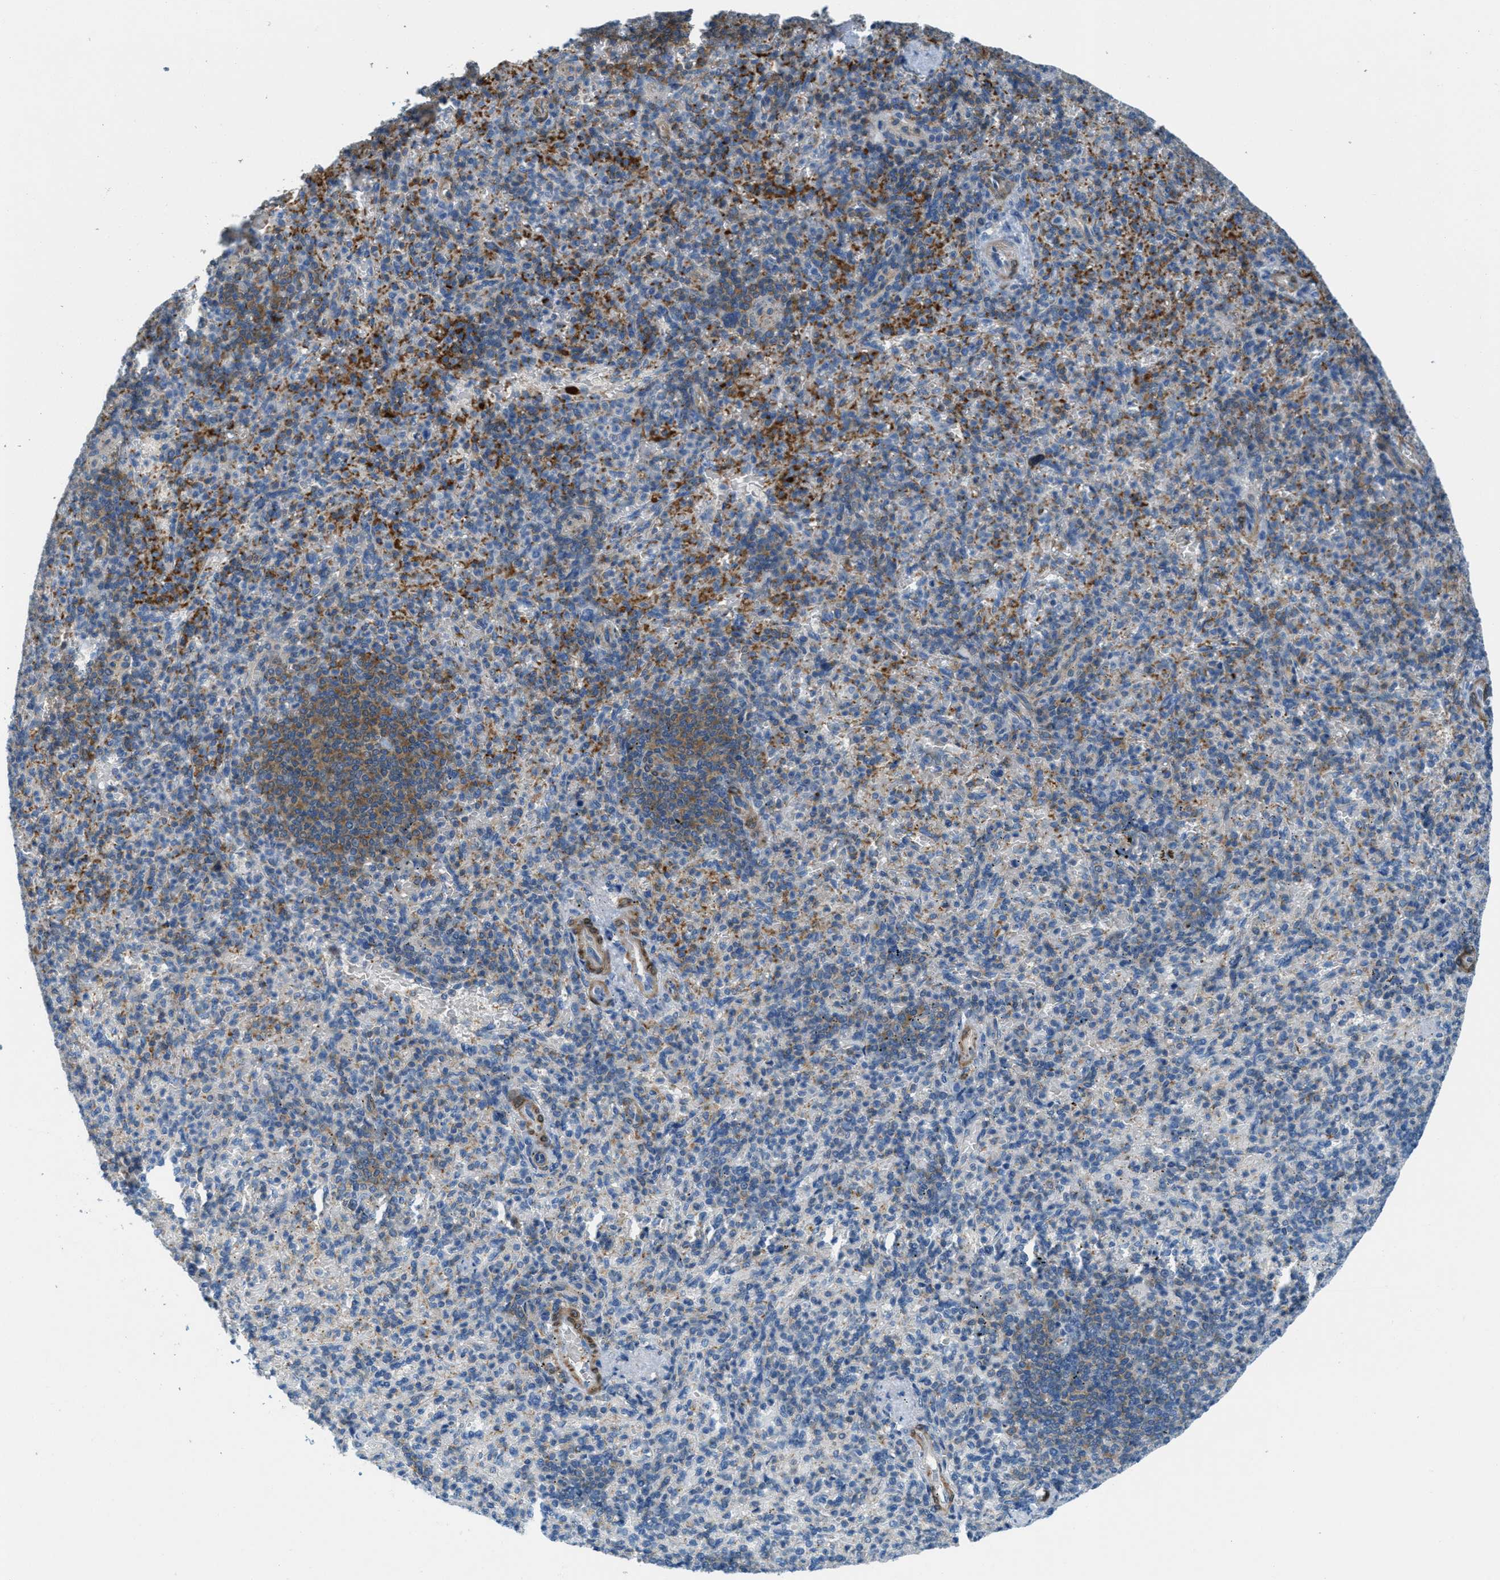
{"staining": {"intensity": "moderate", "quantity": "<25%", "location": "cytoplasmic/membranous"}, "tissue": "spleen", "cell_type": "Cells in red pulp", "image_type": "normal", "snomed": [{"axis": "morphology", "description": "Normal tissue, NOS"}, {"axis": "topography", "description": "Spleen"}], "caption": "The photomicrograph displays immunohistochemical staining of normal spleen. There is moderate cytoplasmic/membranous expression is identified in approximately <25% of cells in red pulp.", "gene": "MAPRE2", "patient": {"sex": "female", "age": 74}}